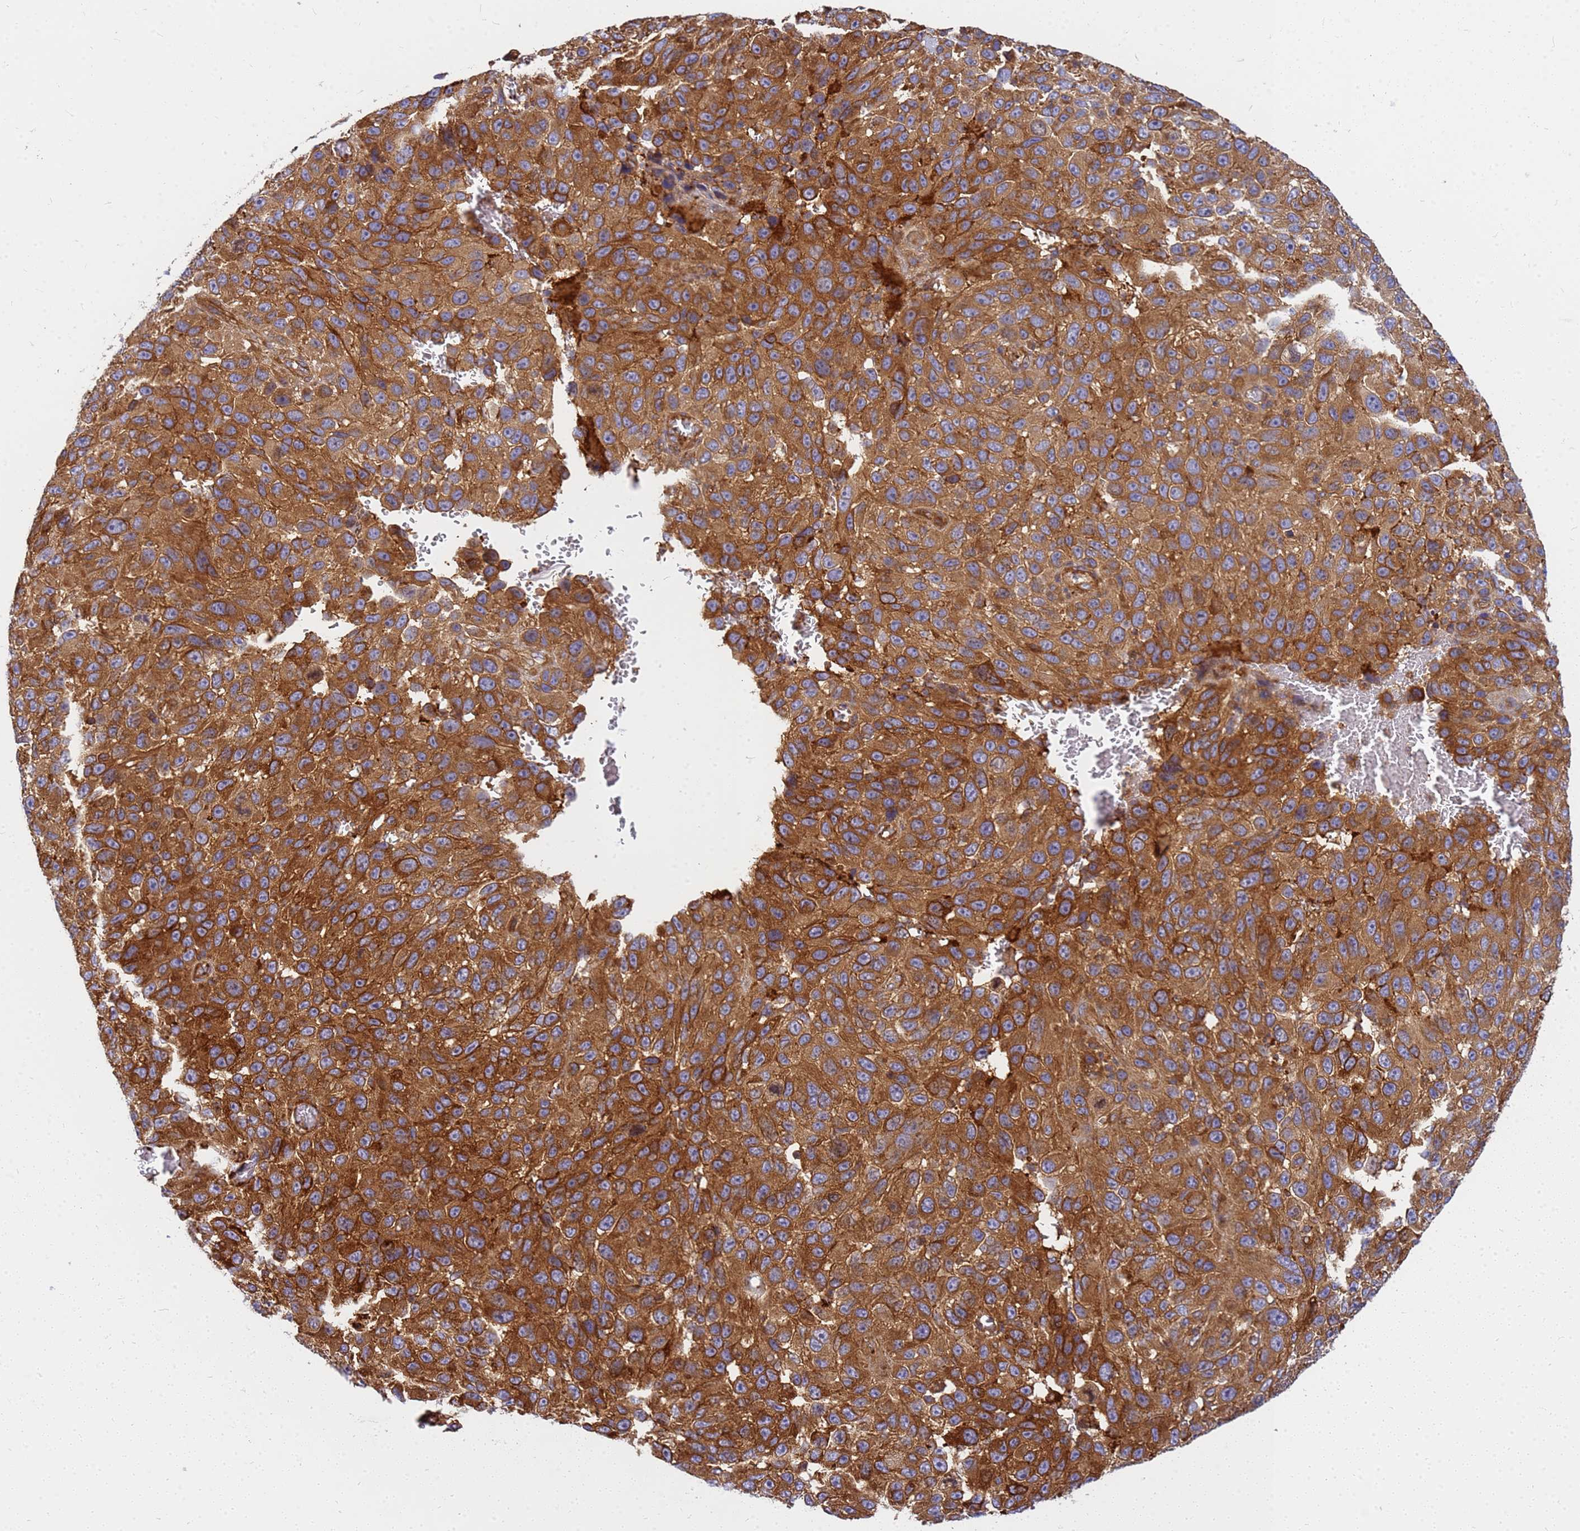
{"staining": {"intensity": "strong", "quantity": ">75%", "location": "cytoplasmic/membranous"}, "tissue": "melanoma", "cell_type": "Tumor cells", "image_type": "cancer", "snomed": [{"axis": "morphology", "description": "Malignant melanoma, NOS"}, {"axis": "topography", "description": "Skin"}], "caption": "Protein staining displays strong cytoplasmic/membranous expression in approximately >75% of tumor cells in melanoma. The protein of interest is shown in brown color, while the nuclei are stained blue.", "gene": "C2CD5", "patient": {"sex": "female", "age": 96}}